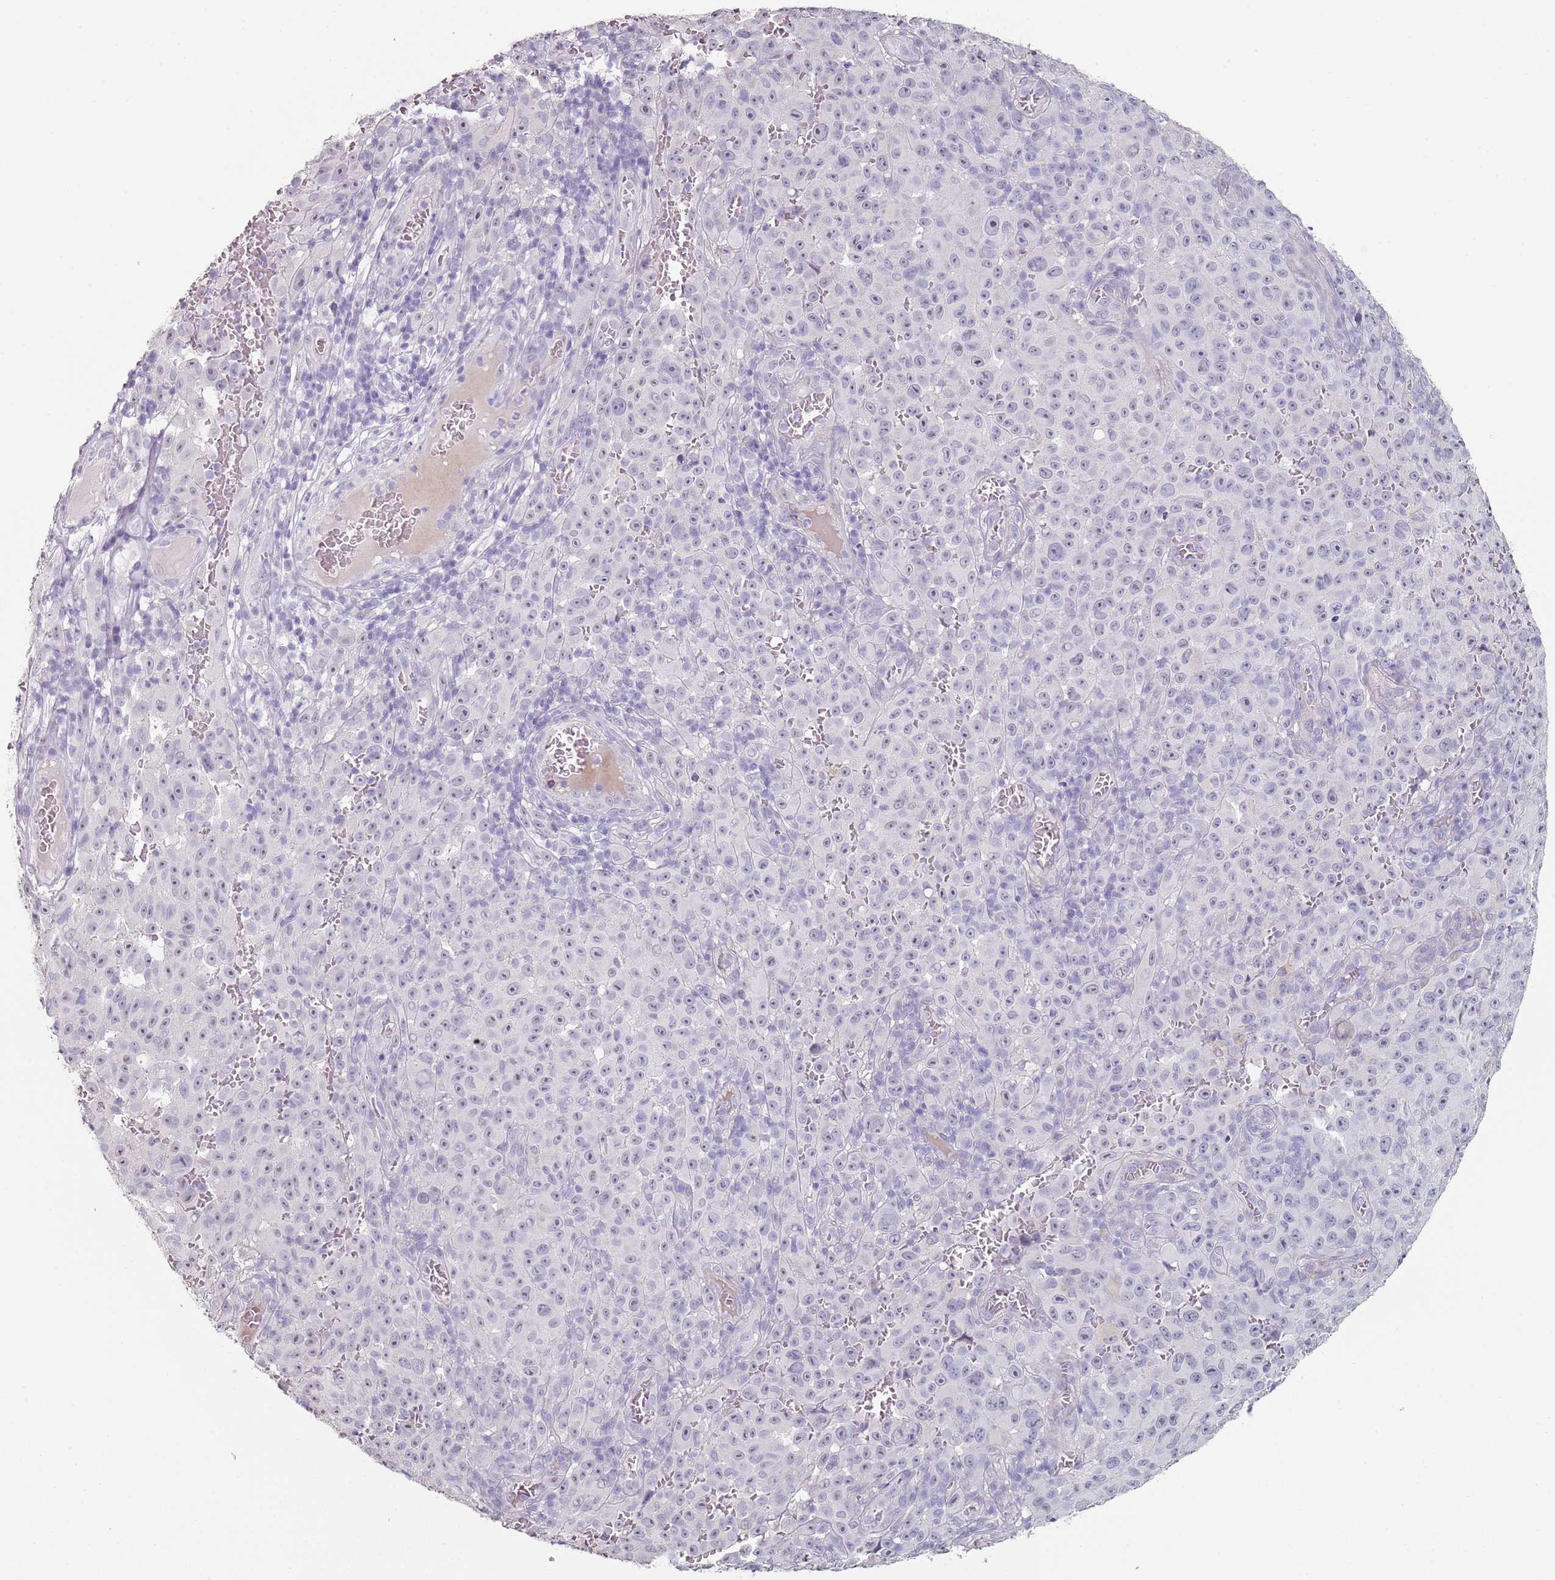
{"staining": {"intensity": "negative", "quantity": "none", "location": "none"}, "tissue": "melanoma", "cell_type": "Tumor cells", "image_type": "cancer", "snomed": [{"axis": "morphology", "description": "Malignant melanoma, NOS"}, {"axis": "topography", "description": "Skin"}], "caption": "Immunohistochemical staining of melanoma shows no significant positivity in tumor cells.", "gene": "DNAH11", "patient": {"sex": "female", "age": 82}}